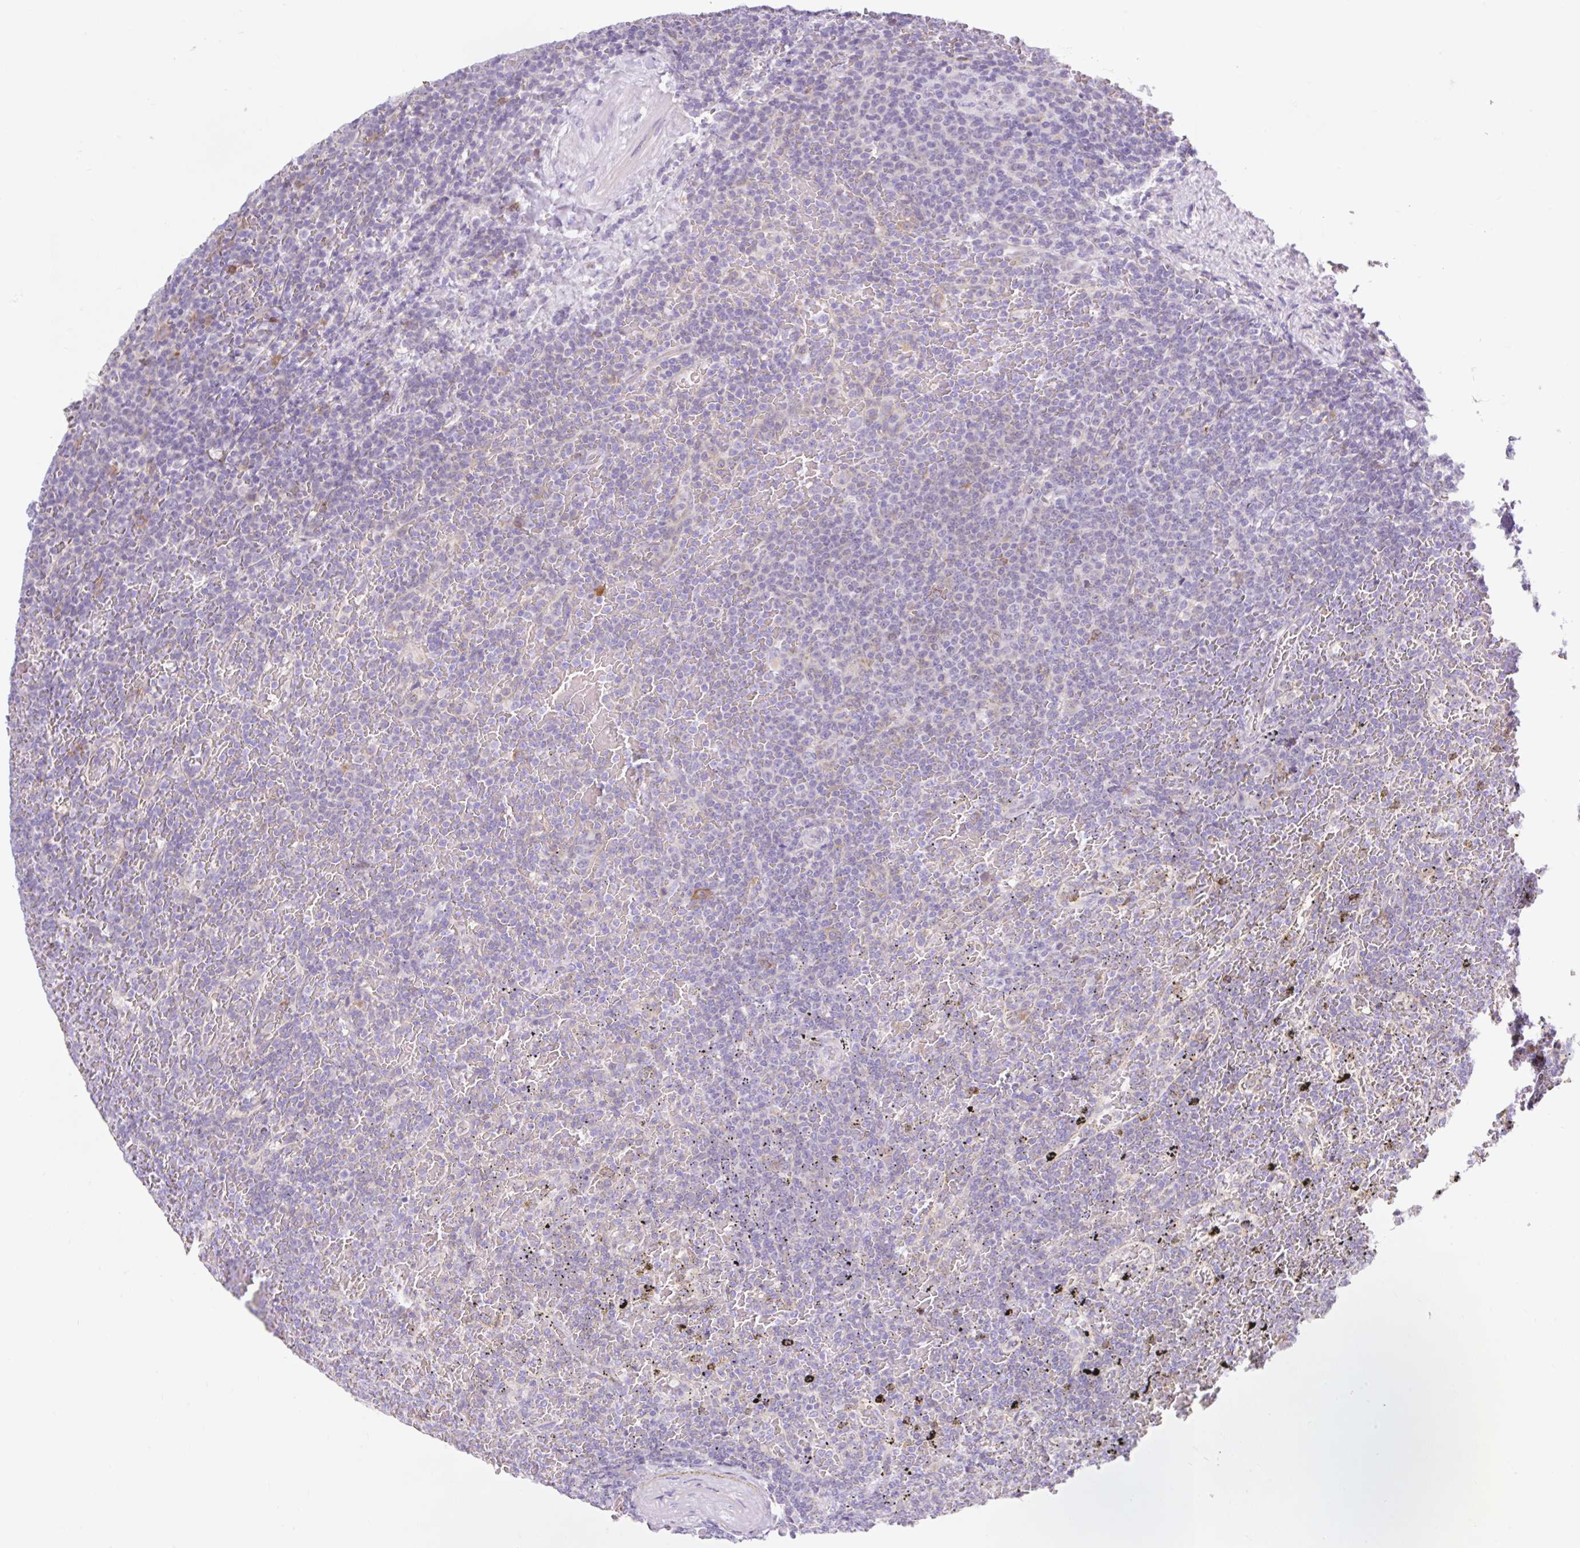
{"staining": {"intensity": "negative", "quantity": "none", "location": "none"}, "tissue": "lymphoma", "cell_type": "Tumor cells", "image_type": "cancer", "snomed": [{"axis": "morphology", "description": "Malignant lymphoma, non-Hodgkin's type, Low grade"}, {"axis": "topography", "description": "Spleen"}], "caption": "Immunohistochemical staining of lymphoma reveals no significant expression in tumor cells.", "gene": "BCAS1", "patient": {"sex": "female", "age": 77}}